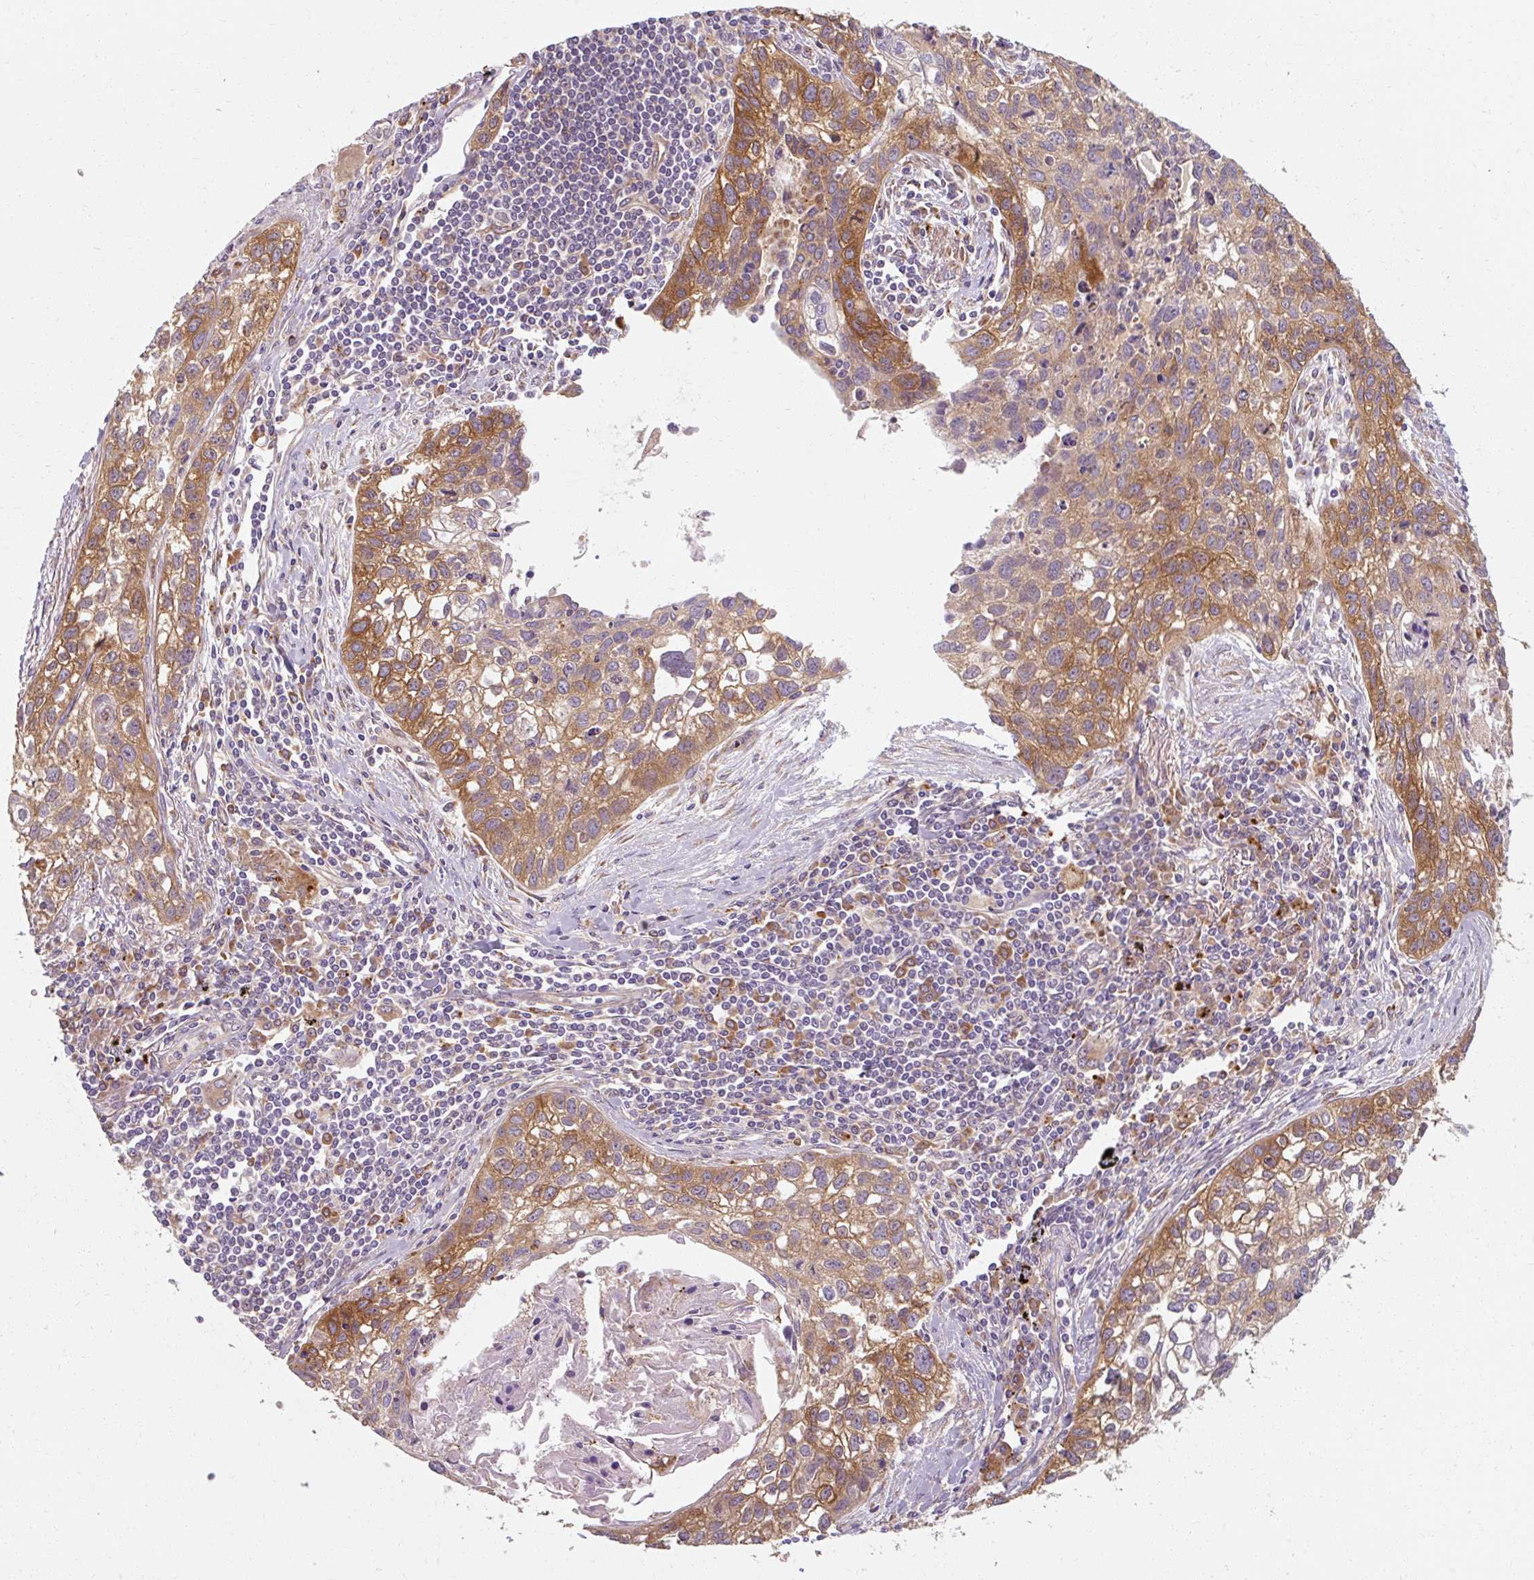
{"staining": {"intensity": "strong", "quantity": ">75%", "location": "cytoplasmic/membranous"}, "tissue": "lung cancer", "cell_type": "Tumor cells", "image_type": "cancer", "snomed": [{"axis": "morphology", "description": "Squamous cell carcinoma, NOS"}, {"axis": "topography", "description": "Lung"}], "caption": "This image demonstrates immunohistochemistry staining of human lung cancer, with high strong cytoplasmic/membranous positivity in approximately >75% of tumor cells.", "gene": "TBC1D4", "patient": {"sex": "male", "age": 74}}